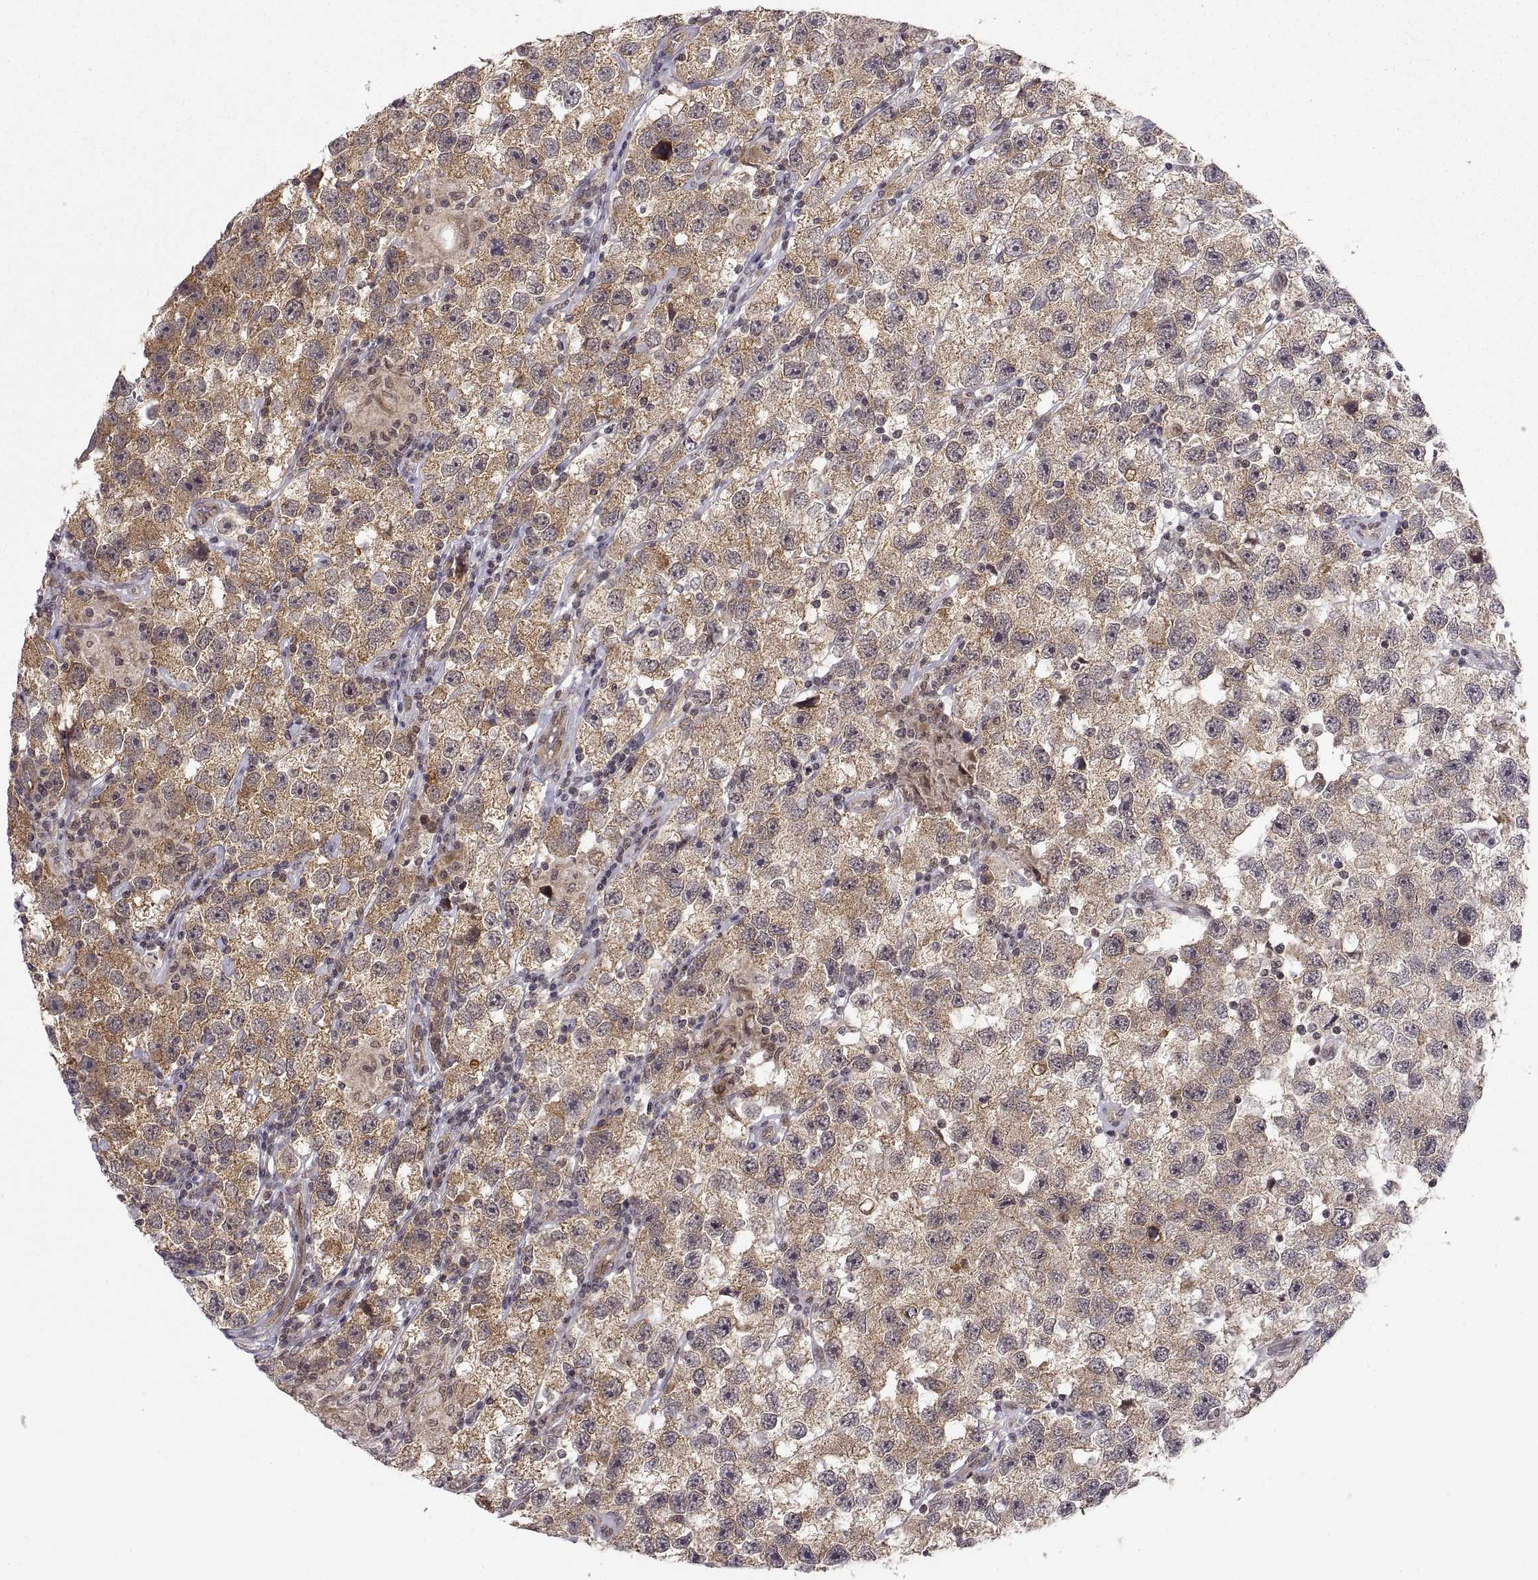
{"staining": {"intensity": "moderate", "quantity": "25%-75%", "location": "cytoplasmic/membranous"}, "tissue": "testis cancer", "cell_type": "Tumor cells", "image_type": "cancer", "snomed": [{"axis": "morphology", "description": "Seminoma, NOS"}, {"axis": "topography", "description": "Testis"}], "caption": "Testis cancer tissue shows moderate cytoplasmic/membranous positivity in approximately 25%-75% of tumor cells", "gene": "ABL2", "patient": {"sex": "male", "age": 26}}